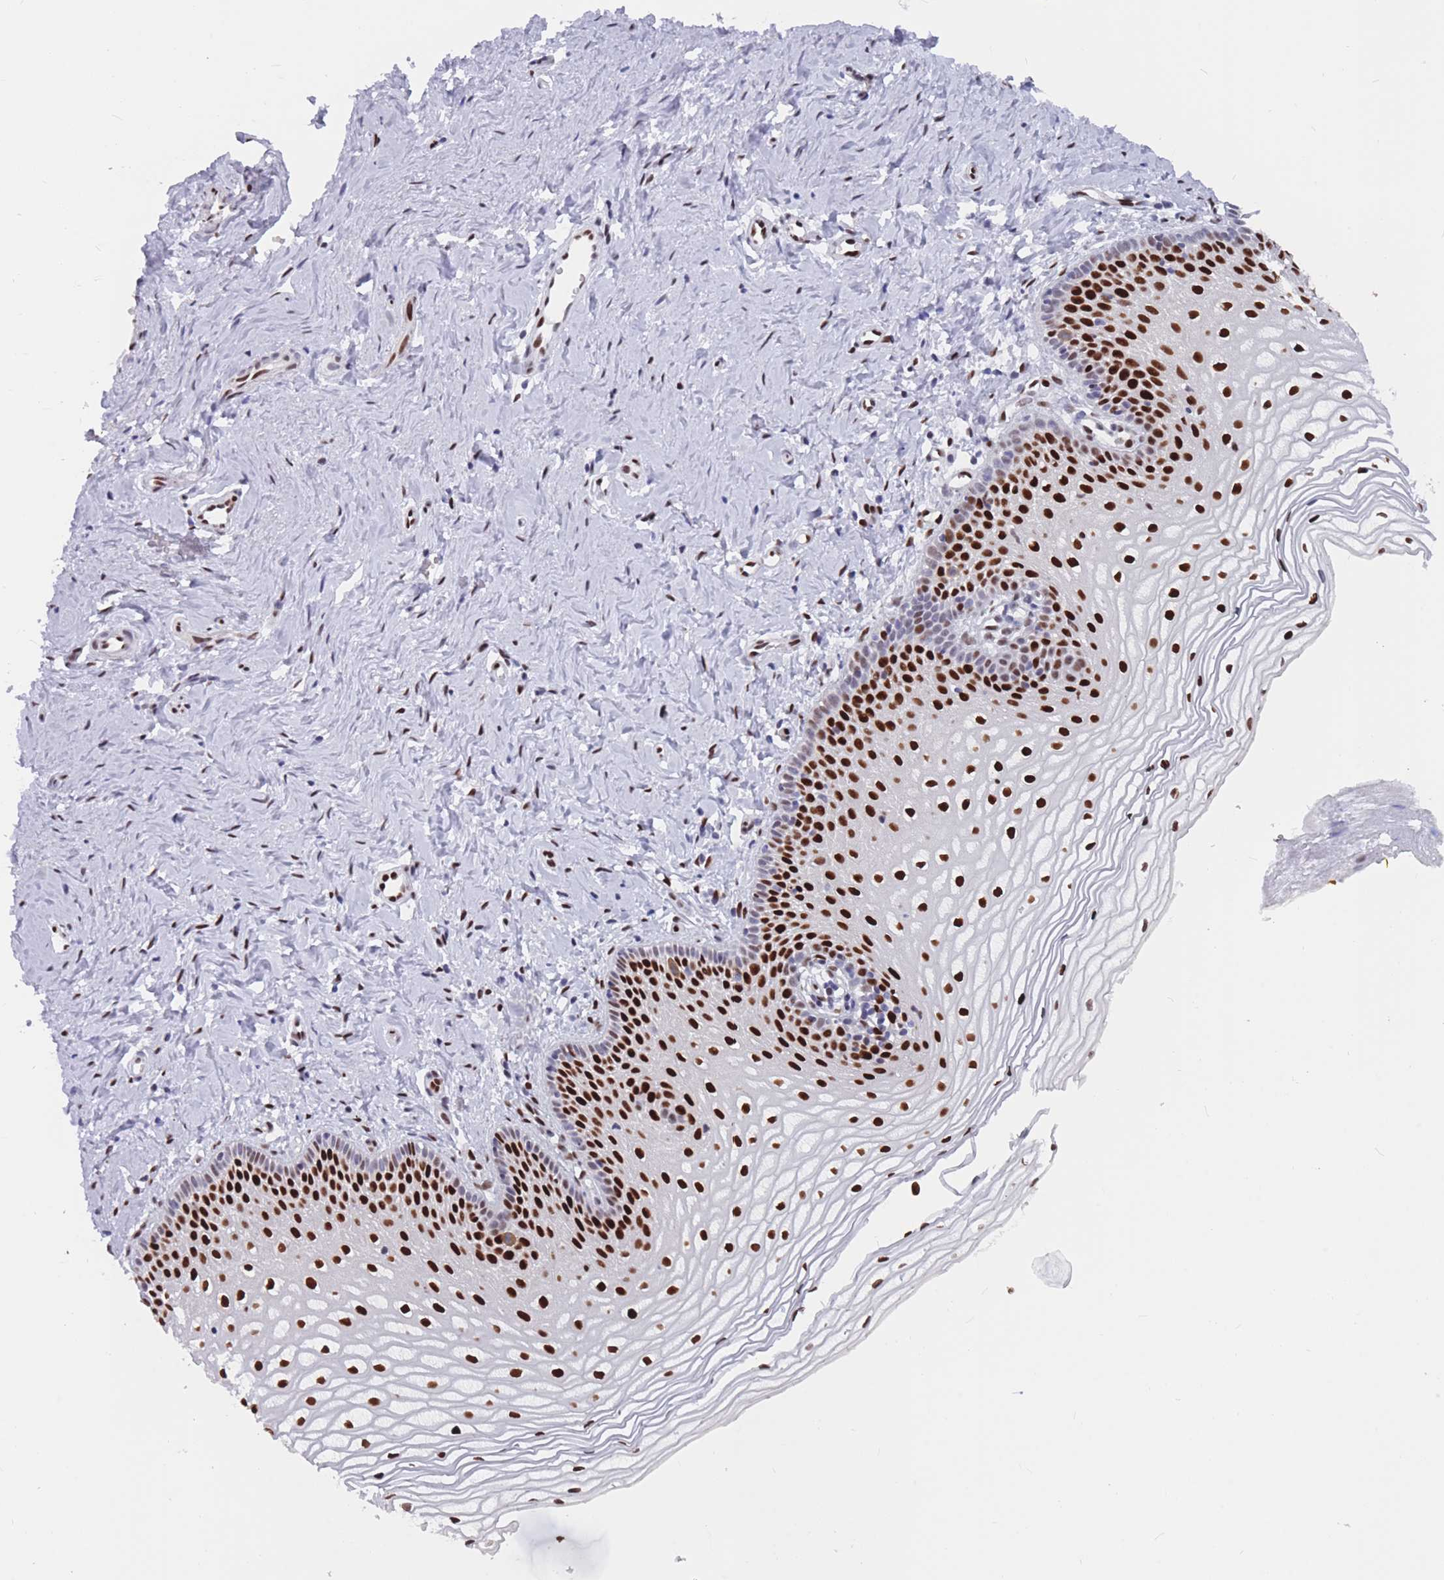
{"staining": {"intensity": "strong", "quantity": "25%-75%", "location": "nuclear"}, "tissue": "vagina", "cell_type": "Squamous epithelial cells", "image_type": "normal", "snomed": [{"axis": "morphology", "description": "Normal tissue, NOS"}, {"axis": "topography", "description": "Vagina"}], "caption": "Immunohistochemical staining of benign human vagina demonstrates 25%-75% levels of strong nuclear protein positivity in about 25%-75% of squamous epithelial cells.", "gene": "NASP", "patient": {"sex": "female", "age": 56}}